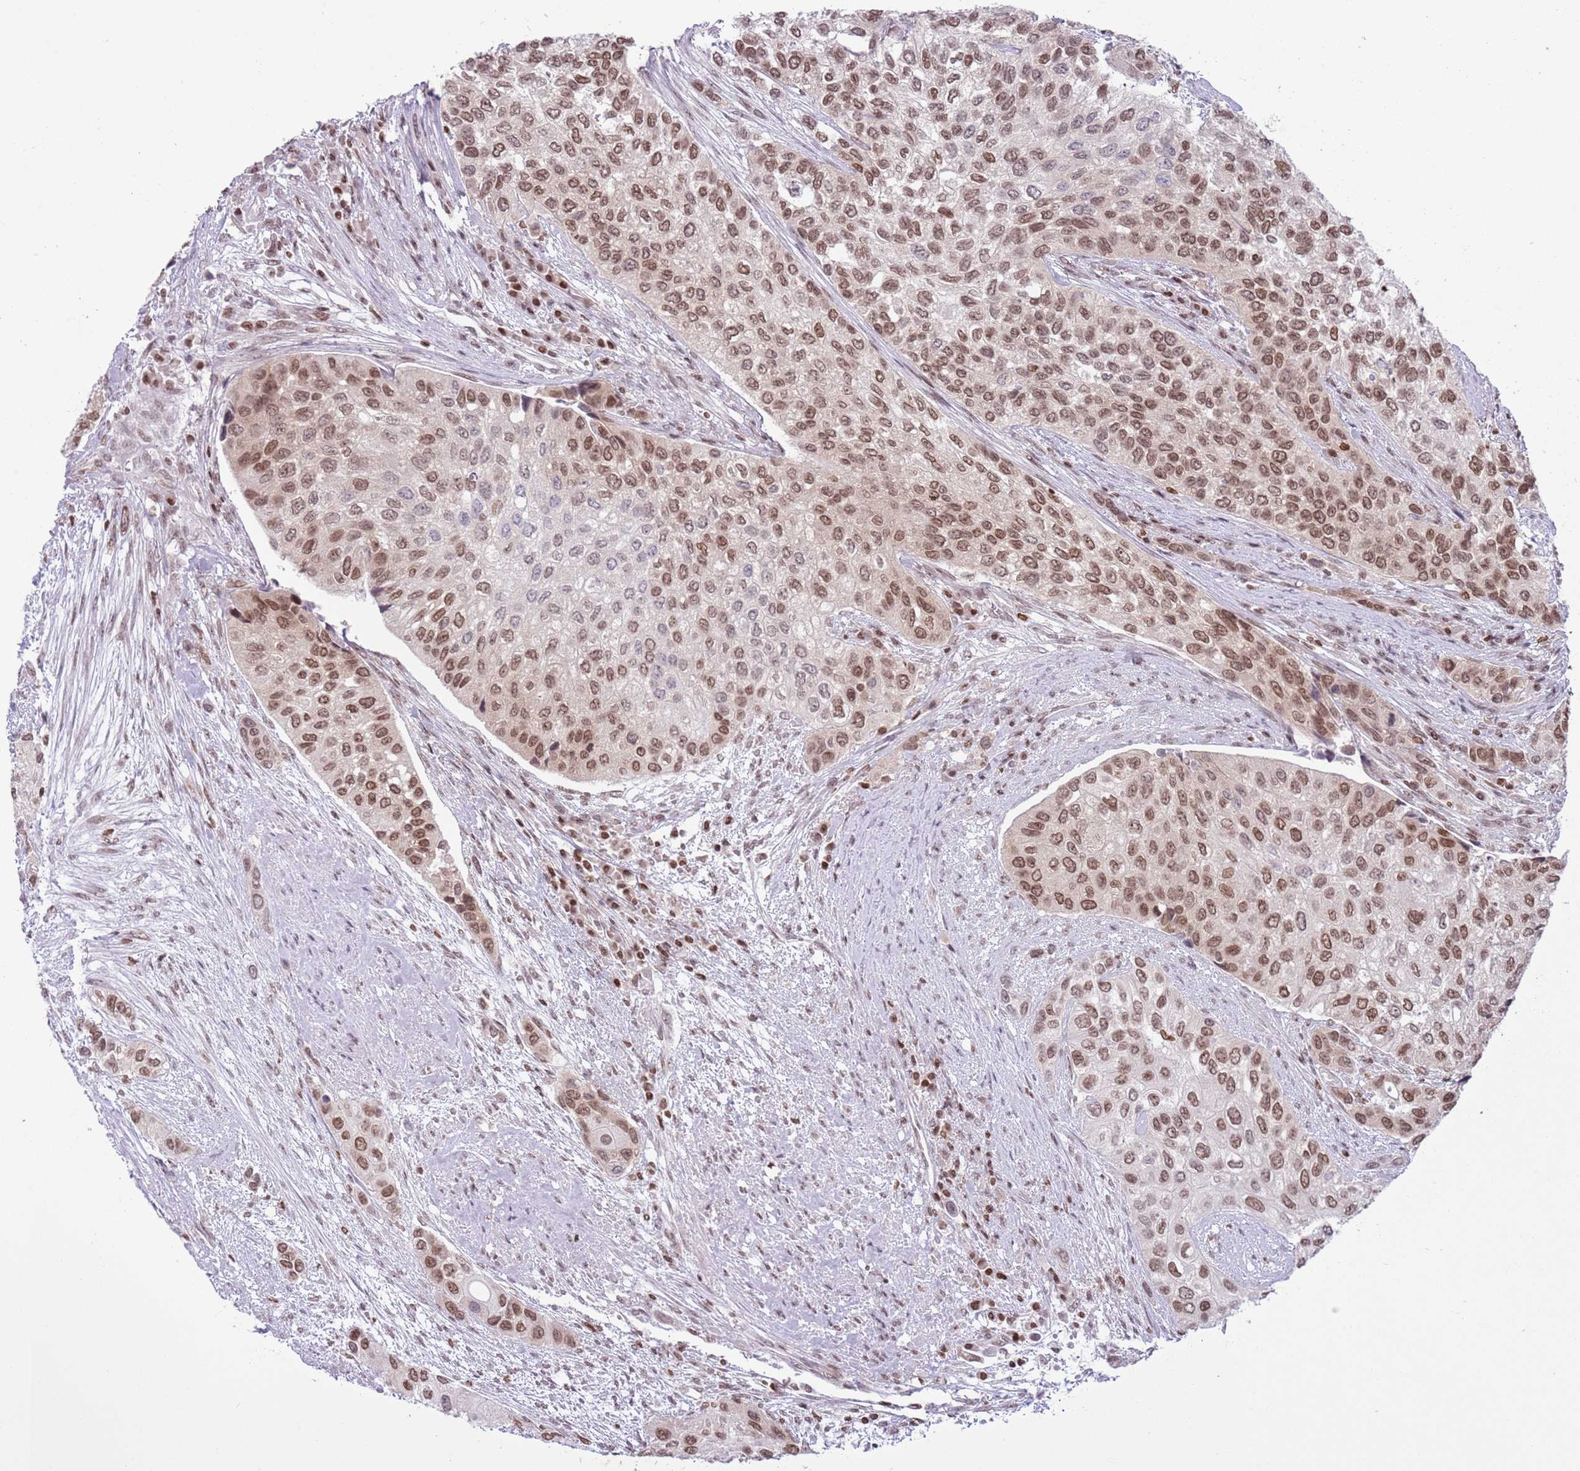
{"staining": {"intensity": "moderate", "quantity": ">75%", "location": "nuclear"}, "tissue": "urothelial cancer", "cell_type": "Tumor cells", "image_type": "cancer", "snomed": [{"axis": "morphology", "description": "Normal tissue, NOS"}, {"axis": "morphology", "description": "Urothelial carcinoma, High grade"}, {"axis": "topography", "description": "Vascular tissue"}, {"axis": "topography", "description": "Urinary bladder"}], "caption": "IHC of urothelial cancer displays medium levels of moderate nuclear staining in about >75% of tumor cells.", "gene": "SELENOH", "patient": {"sex": "female", "age": 56}}